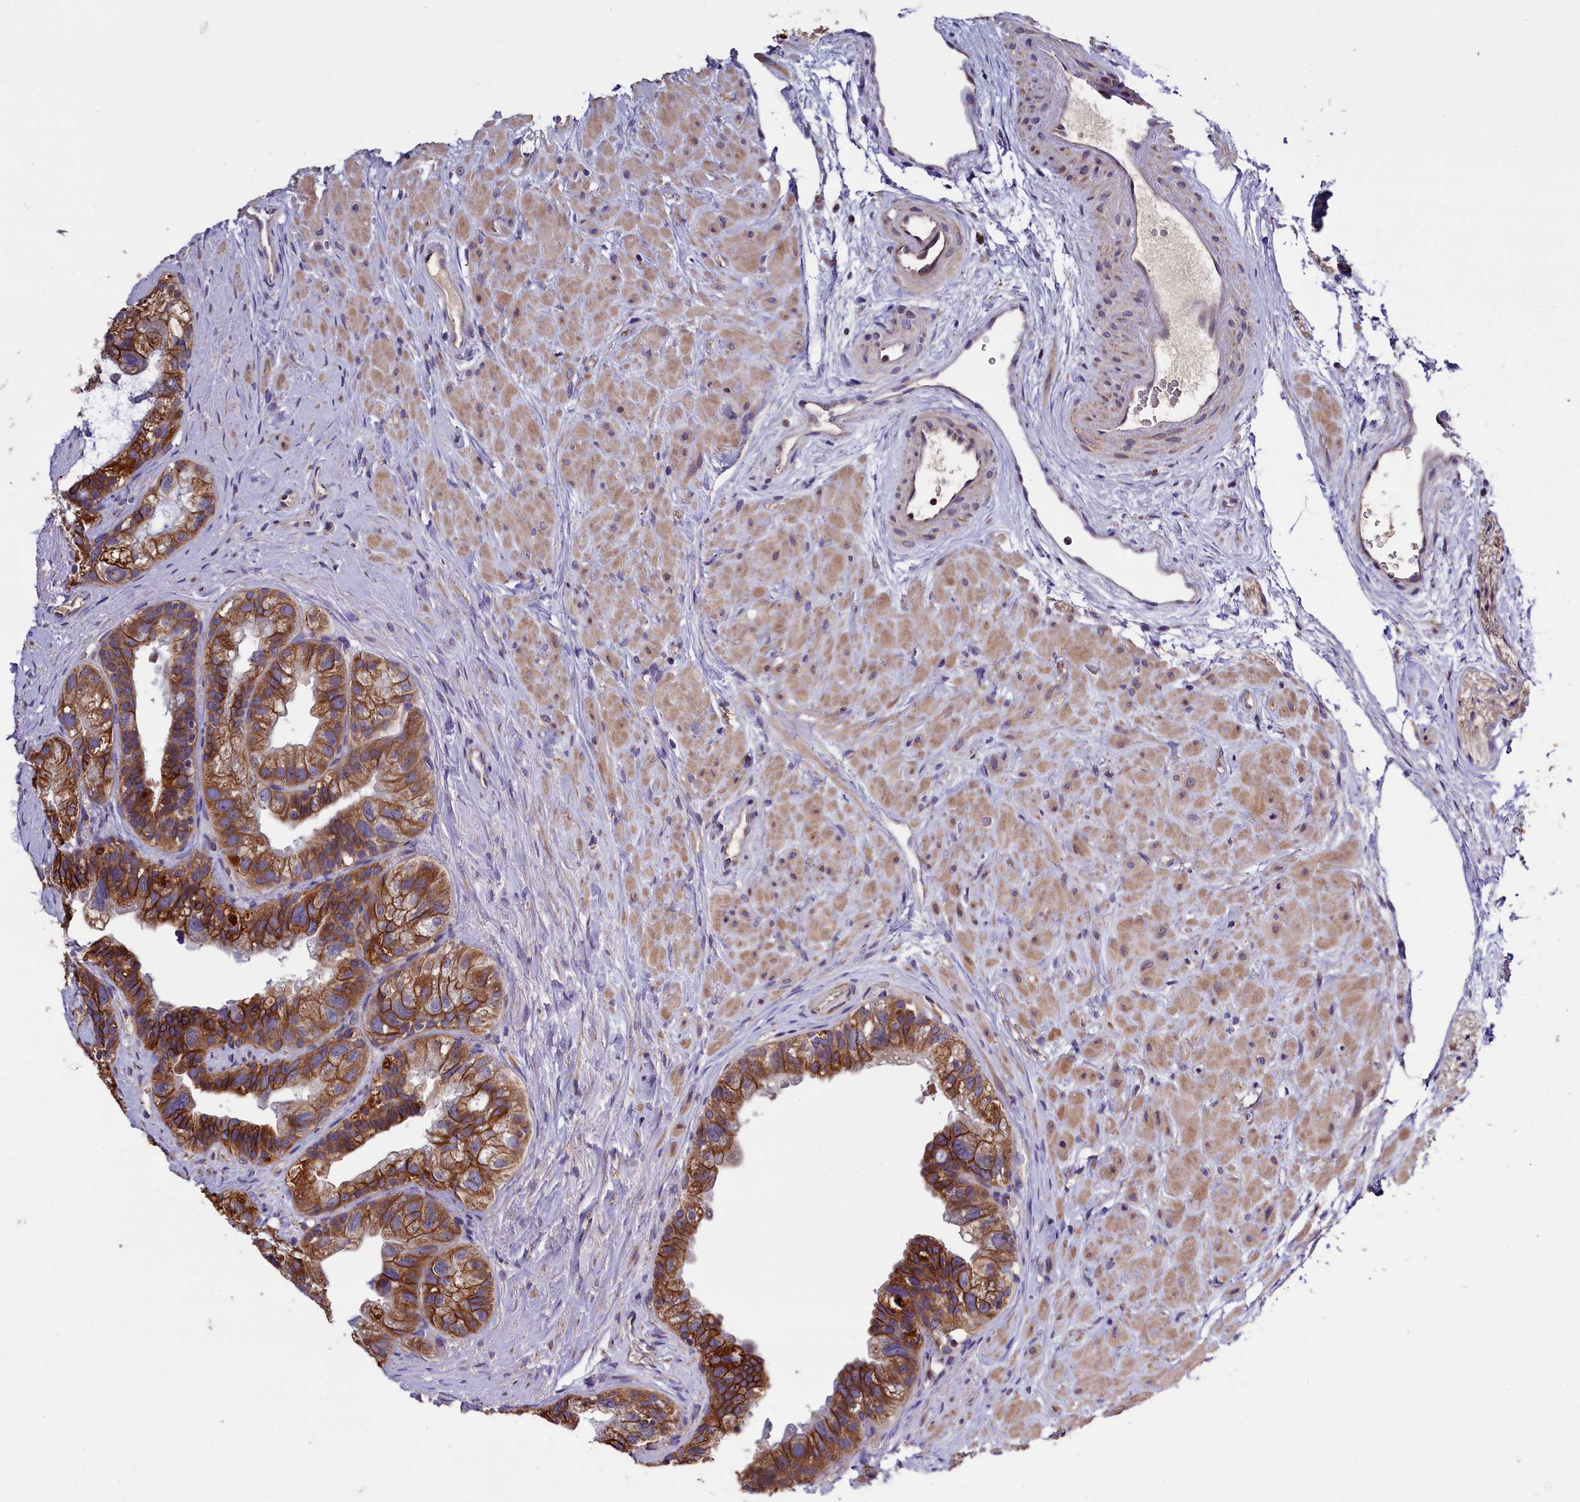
{"staining": {"intensity": "strong", "quantity": ">75%", "location": "cytoplasmic/membranous"}, "tissue": "prostate cancer", "cell_type": "Tumor cells", "image_type": "cancer", "snomed": [{"axis": "morphology", "description": "Normal tissue, NOS"}, {"axis": "morphology", "description": "Adenocarcinoma, Low grade"}, {"axis": "topography", "description": "Prostate"}], "caption": "Immunohistochemistry staining of prostate cancer, which exhibits high levels of strong cytoplasmic/membranous expression in about >75% of tumor cells indicating strong cytoplasmic/membranous protein positivity. The staining was performed using DAB (3,3'-diaminobenzidine) (brown) for protein detection and nuclei were counterstained in hematoxylin (blue).", "gene": "ZSWIM1", "patient": {"sex": "male", "age": 72}}